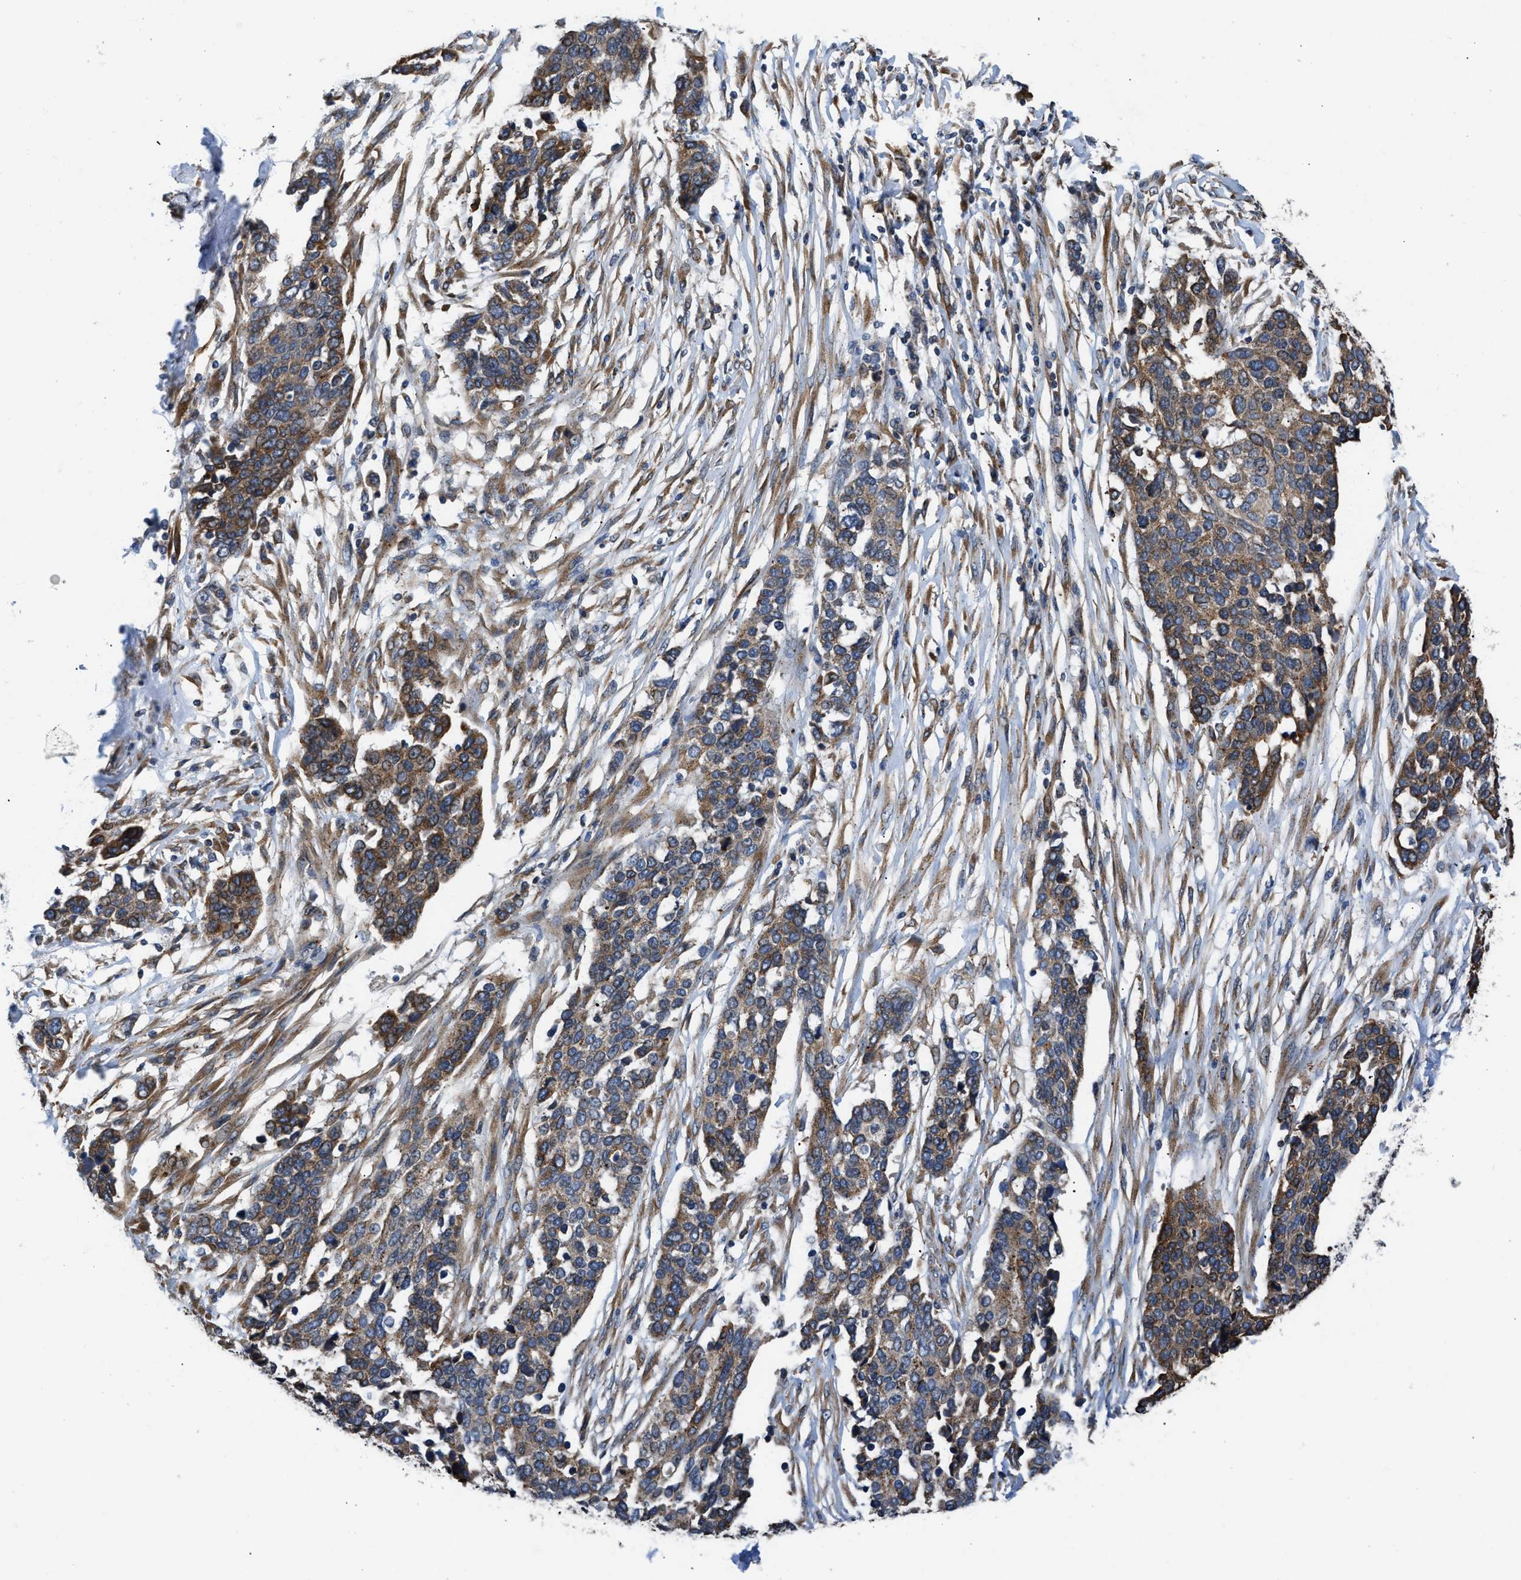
{"staining": {"intensity": "moderate", "quantity": ">75%", "location": "cytoplasmic/membranous"}, "tissue": "ovarian cancer", "cell_type": "Tumor cells", "image_type": "cancer", "snomed": [{"axis": "morphology", "description": "Cystadenocarcinoma, serous, NOS"}, {"axis": "topography", "description": "Ovary"}], "caption": "Immunohistochemical staining of serous cystadenocarcinoma (ovarian) shows medium levels of moderate cytoplasmic/membranous positivity in approximately >75% of tumor cells.", "gene": "ARL6IP5", "patient": {"sex": "female", "age": 44}}